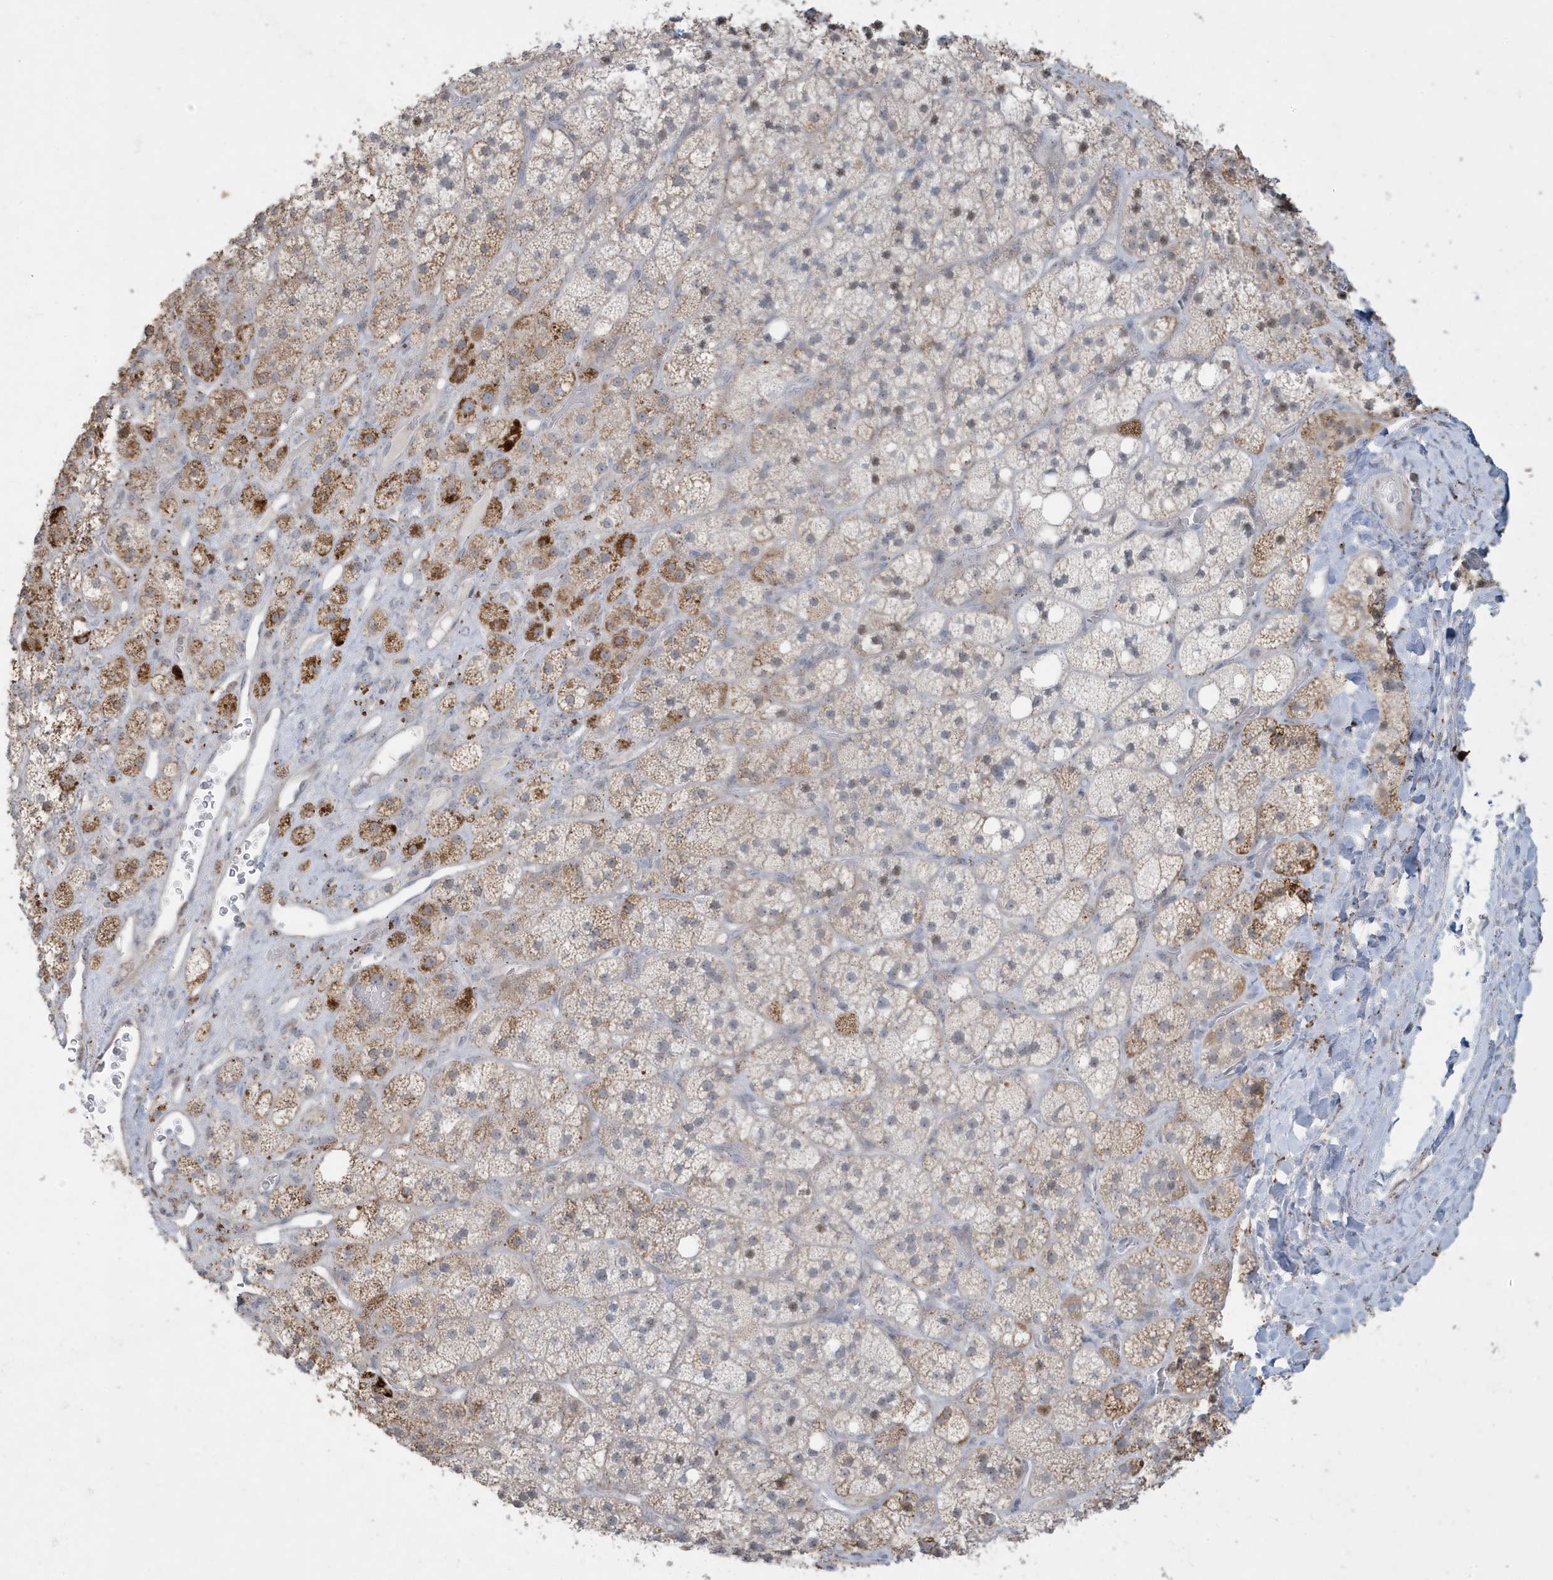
{"staining": {"intensity": "moderate", "quantity": "25%-75%", "location": "cytoplasmic/membranous"}, "tissue": "adrenal gland", "cell_type": "Glandular cells", "image_type": "normal", "snomed": [{"axis": "morphology", "description": "Normal tissue, NOS"}, {"axis": "topography", "description": "Adrenal gland"}], "caption": "Protein expression analysis of unremarkable human adrenal gland reveals moderate cytoplasmic/membranous staining in approximately 25%-75% of glandular cells. (brown staining indicates protein expression, while blue staining denotes nuclei).", "gene": "FNDC1", "patient": {"sex": "male", "age": 61}}